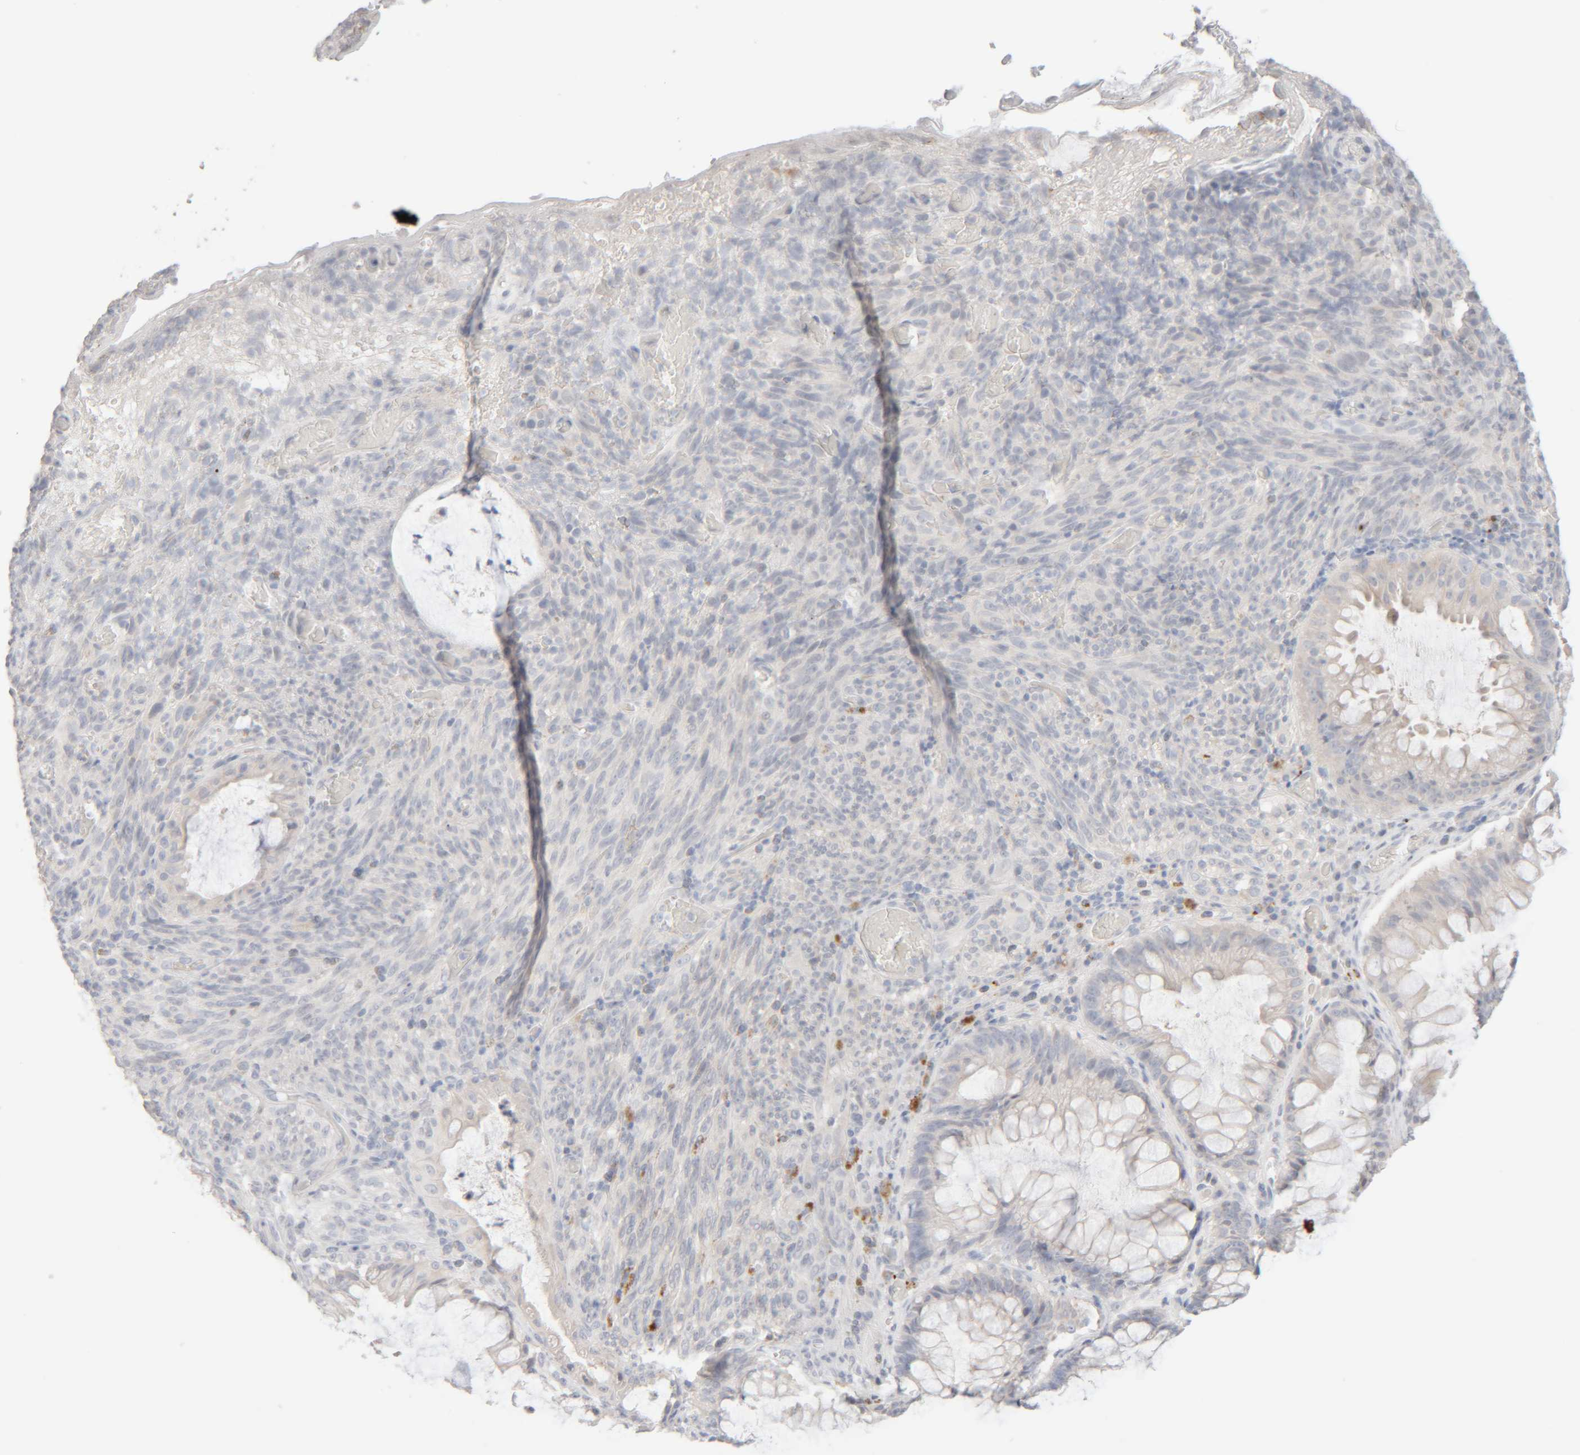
{"staining": {"intensity": "negative", "quantity": "none", "location": "none"}, "tissue": "melanoma", "cell_type": "Tumor cells", "image_type": "cancer", "snomed": [{"axis": "morphology", "description": "Malignant melanoma, NOS"}, {"axis": "topography", "description": "Rectum"}], "caption": "DAB (3,3'-diaminobenzidine) immunohistochemical staining of malignant melanoma exhibits no significant expression in tumor cells. The staining is performed using DAB (3,3'-diaminobenzidine) brown chromogen with nuclei counter-stained in using hematoxylin.", "gene": "RIDA", "patient": {"sex": "female", "age": 81}}